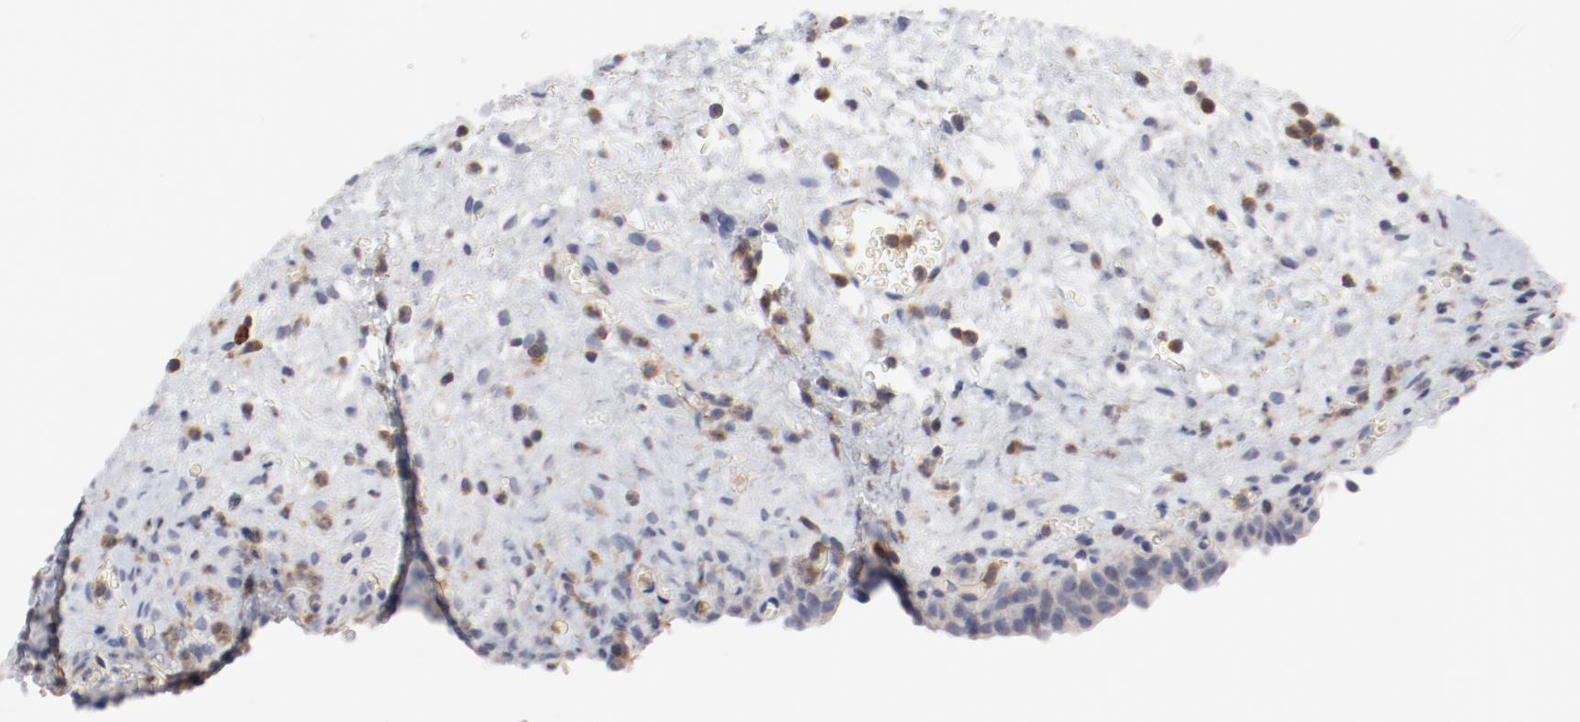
{"staining": {"intensity": "negative", "quantity": "none", "location": "none"}, "tissue": "urinary bladder", "cell_type": "Urothelial cells", "image_type": "normal", "snomed": [{"axis": "morphology", "description": "Normal tissue, NOS"}, {"axis": "morphology", "description": "Dysplasia, NOS"}, {"axis": "topography", "description": "Urinary bladder"}], "caption": "The IHC photomicrograph has no significant positivity in urothelial cells of urinary bladder. (DAB (3,3'-diaminobenzidine) immunohistochemistry, high magnification).", "gene": "CBL", "patient": {"sex": "male", "age": 35}}